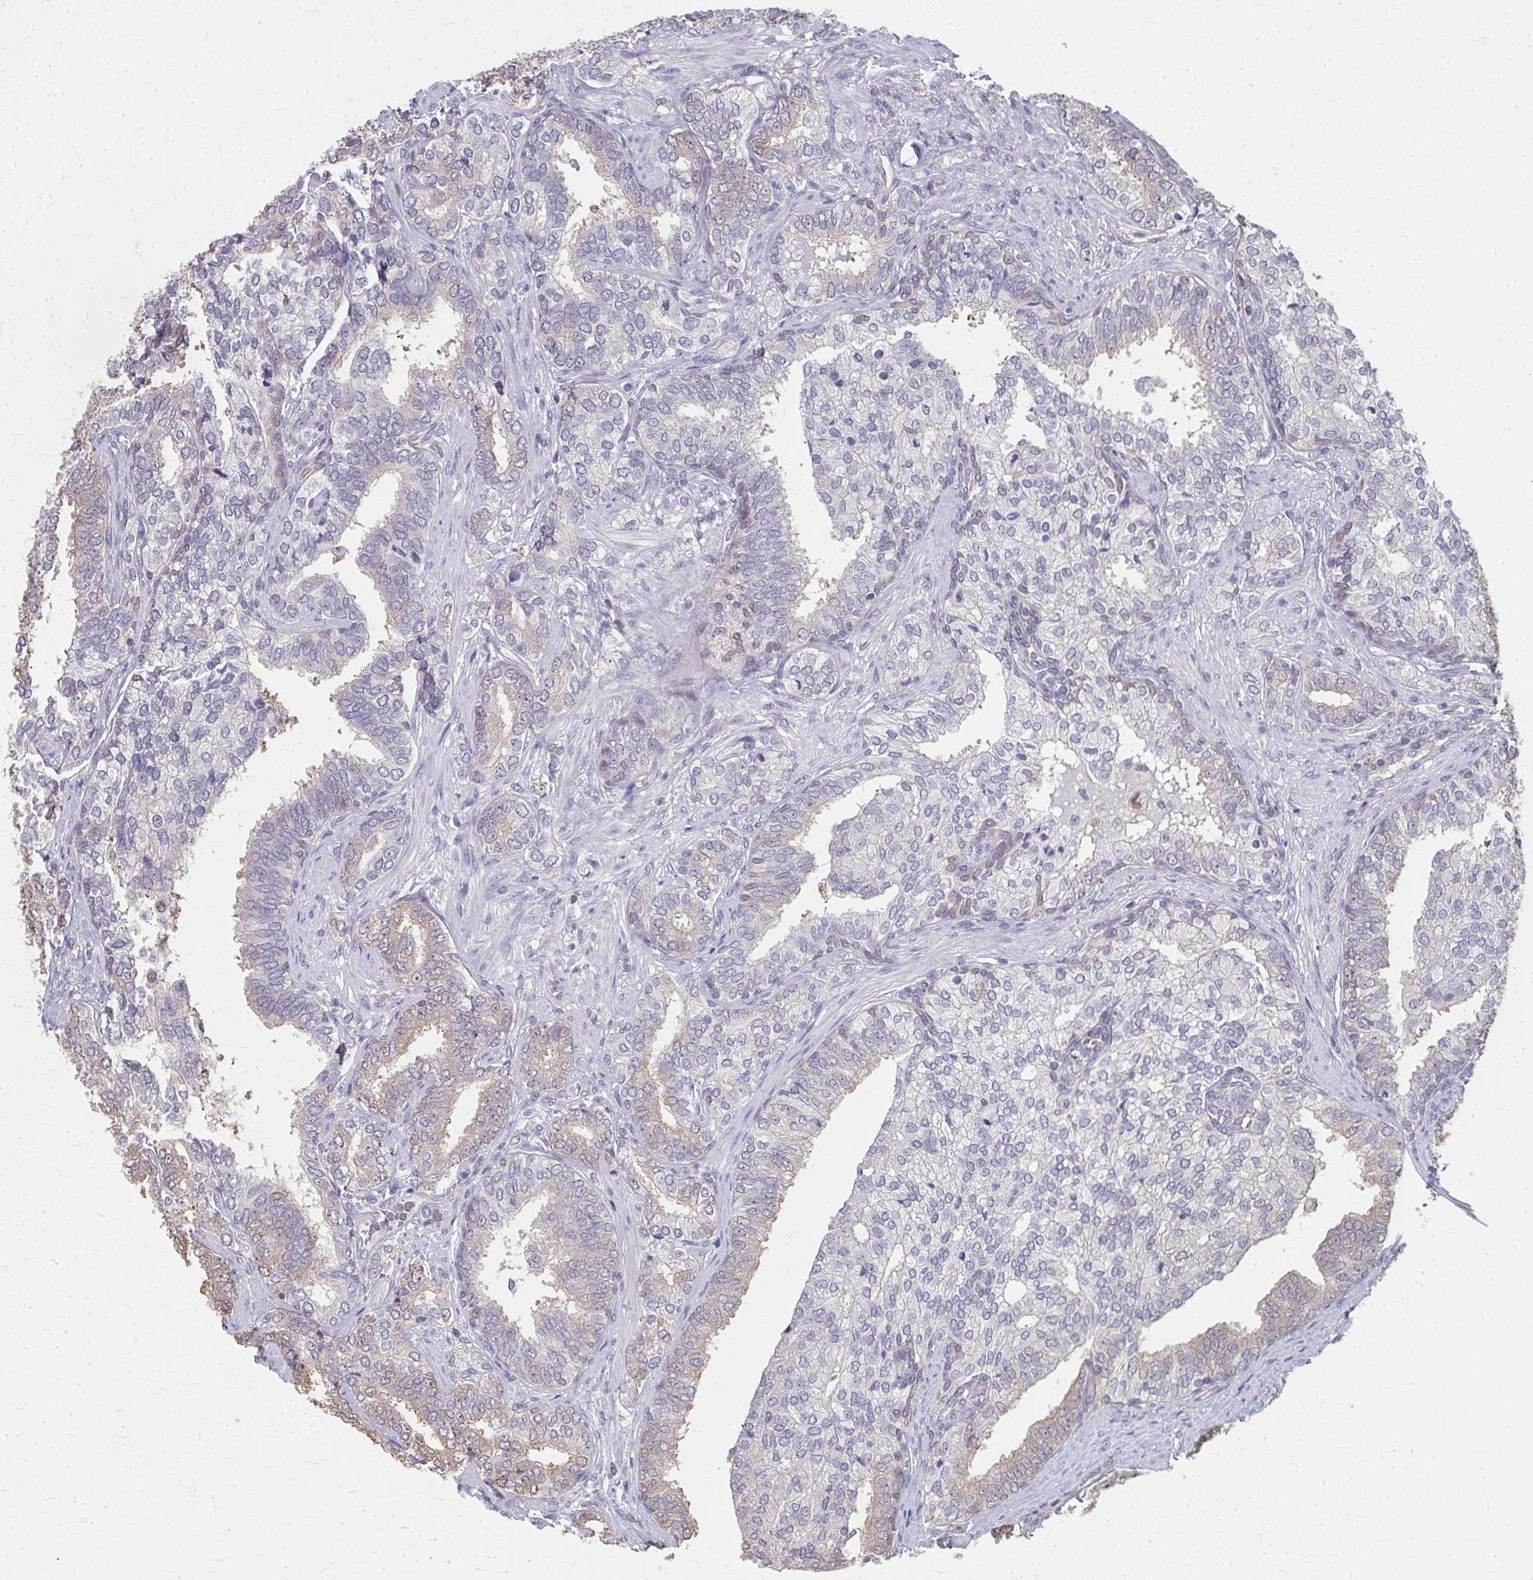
{"staining": {"intensity": "weak", "quantity": "<25%", "location": "cytoplasmic/membranous"}, "tissue": "prostate cancer", "cell_type": "Tumor cells", "image_type": "cancer", "snomed": [{"axis": "morphology", "description": "Adenocarcinoma, High grade"}, {"axis": "topography", "description": "Prostate"}], "caption": "This histopathology image is of prostate adenocarcinoma (high-grade) stained with immunohistochemistry to label a protein in brown with the nuclei are counter-stained blue. There is no expression in tumor cells. (Immunohistochemistry, brightfield microscopy, high magnification).", "gene": "RABGAP1L", "patient": {"sex": "male", "age": 72}}